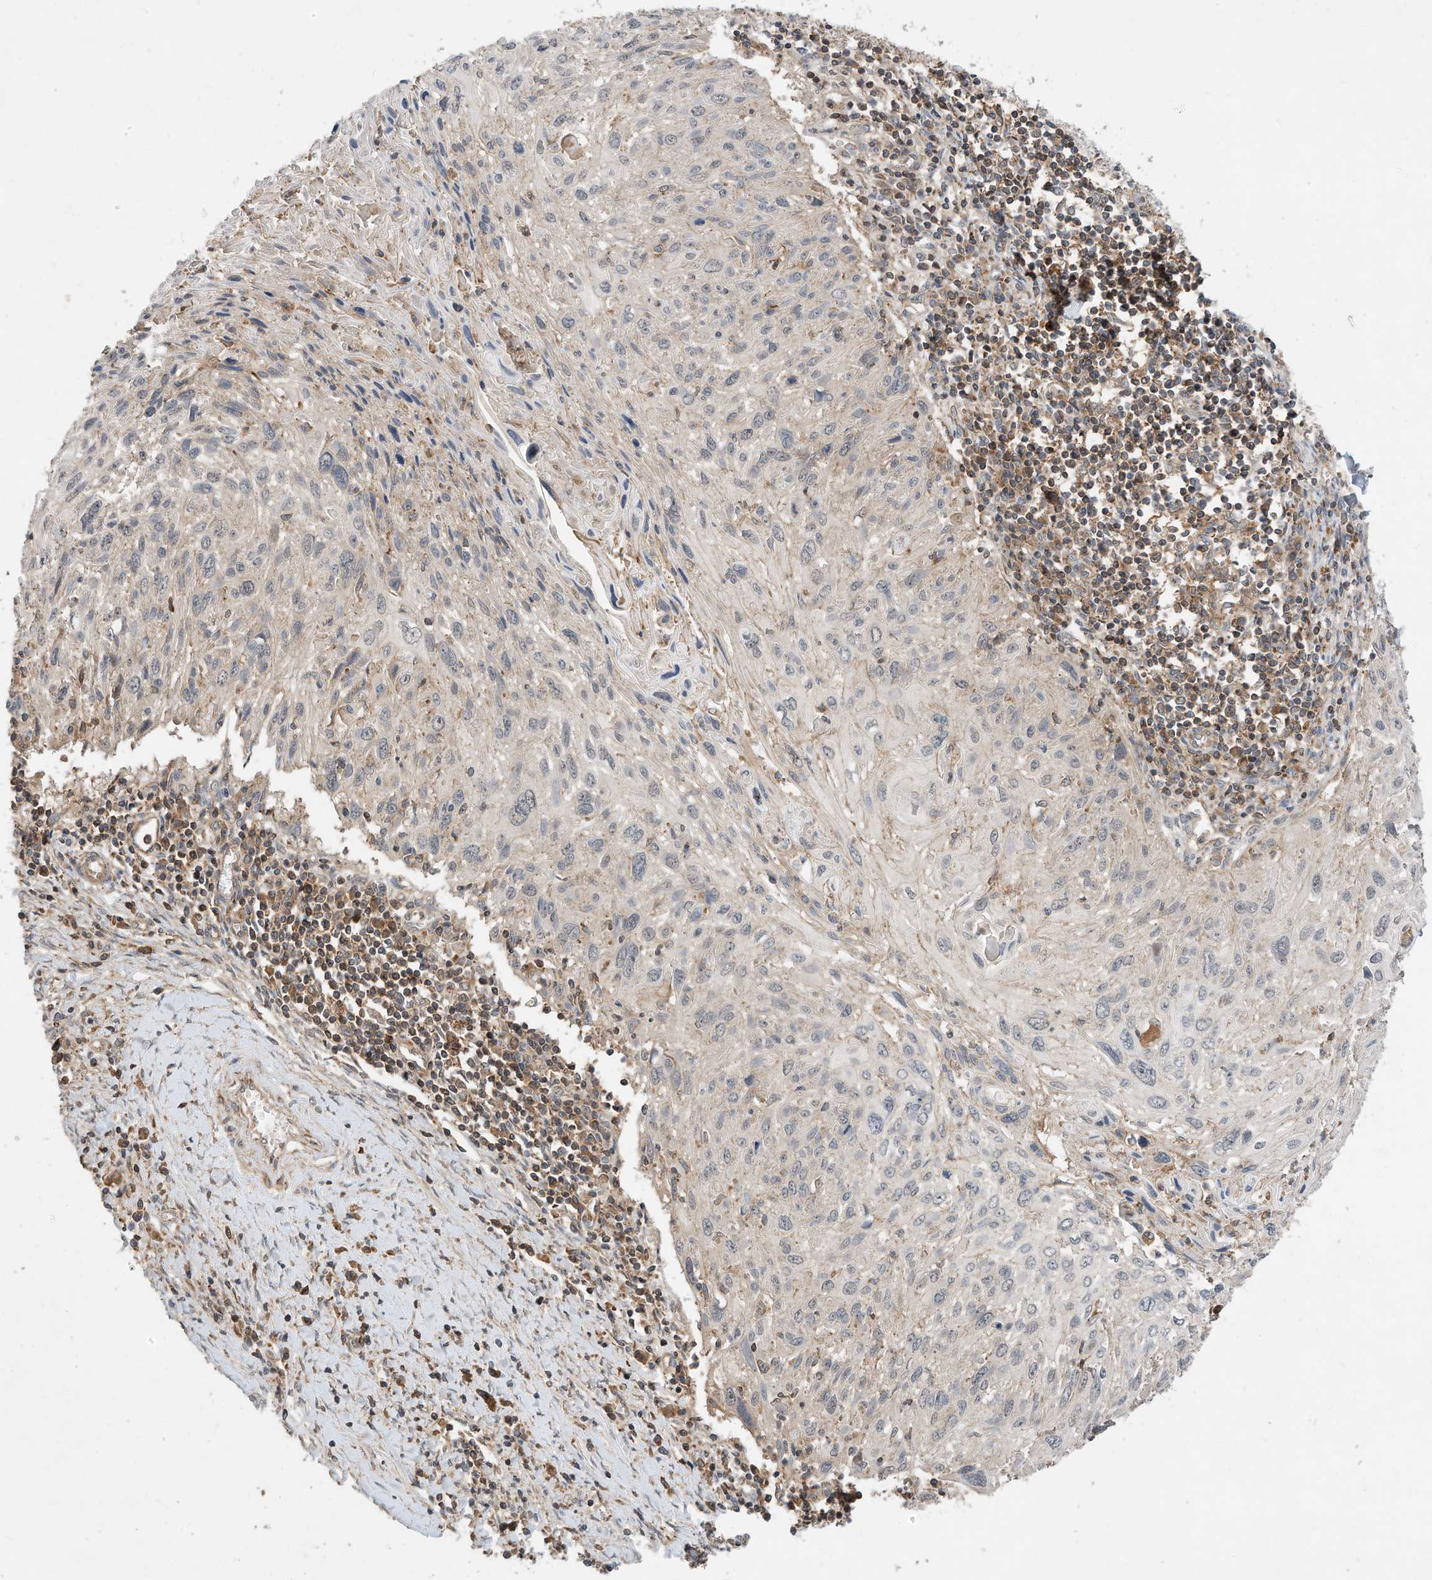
{"staining": {"intensity": "weak", "quantity": "<25%", "location": "cytoplasmic/membranous"}, "tissue": "cervical cancer", "cell_type": "Tumor cells", "image_type": "cancer", "snomed": [{"axis": "morphology", "description": "Squamous cell carcinoma, NOS"}, {"axis": "topography", "description": "Cervix"}], "caption": "A high-resolution histopathology image shows immunohistochemistry staining of cervical cancer (squamous cell carcinoma), which demonstrates no significant expression in tumor cells.", "gene": "CPAMD8", "patient": {"sex": "female", "age": 51}}